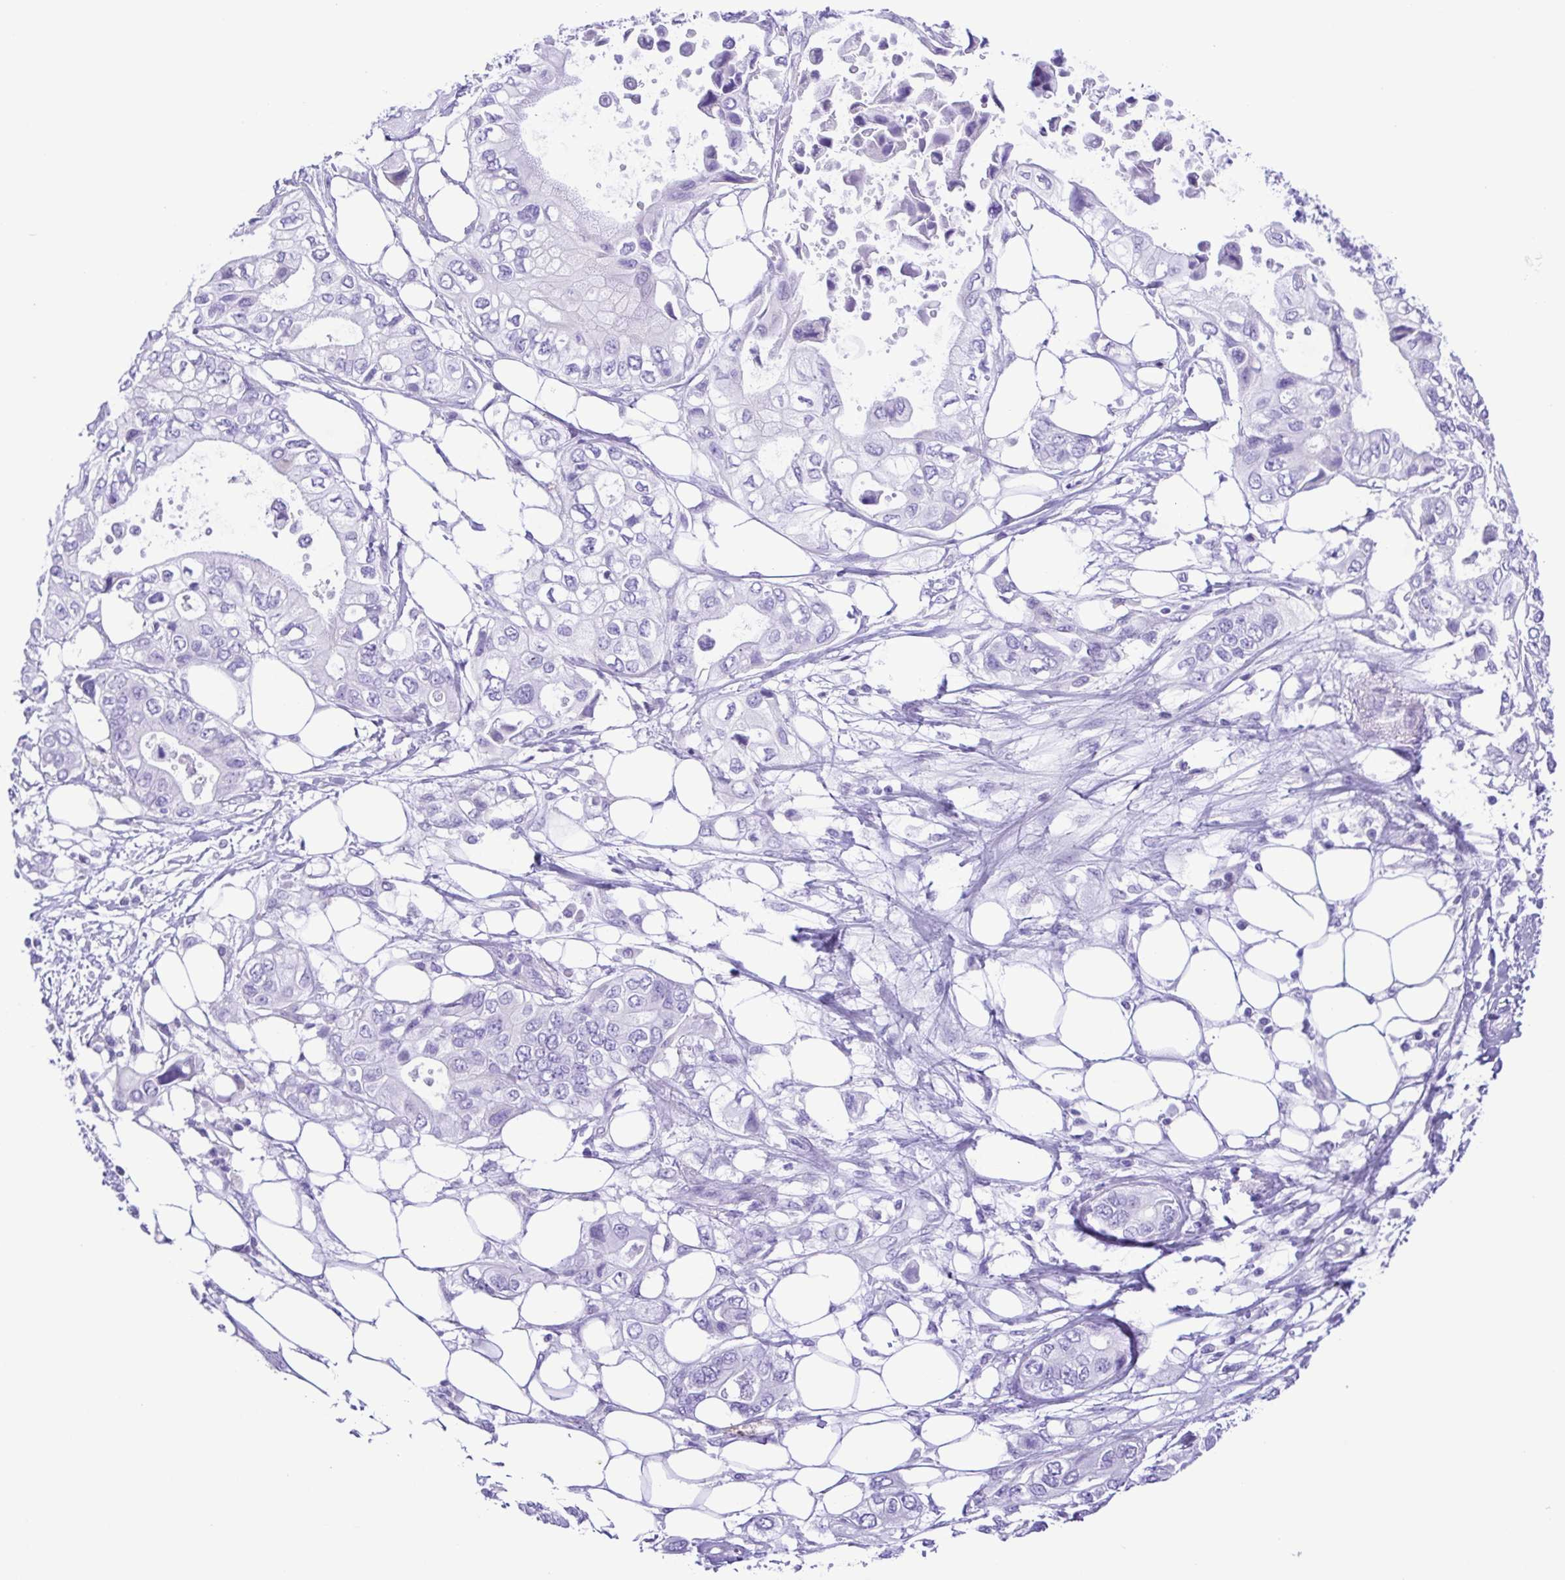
{"staining": {"intensity": "negative", "quantity": "none", "location": "none"}, "tissue": "pancreatic cancer", "cell_type": "Tumor cells", "image_type": "cancer", "snomed": [{"axis": "morphology", "description": "Adenocarcinoma, NOS"}, {"axis": "topography", "description": "Pancreas"}], "caption": "Immunohistochemistry of human pancreatic cancer reveals no staining in tumor cells.", "gene": "PAK3", "patient": {"sex": "female", "age": 63}}